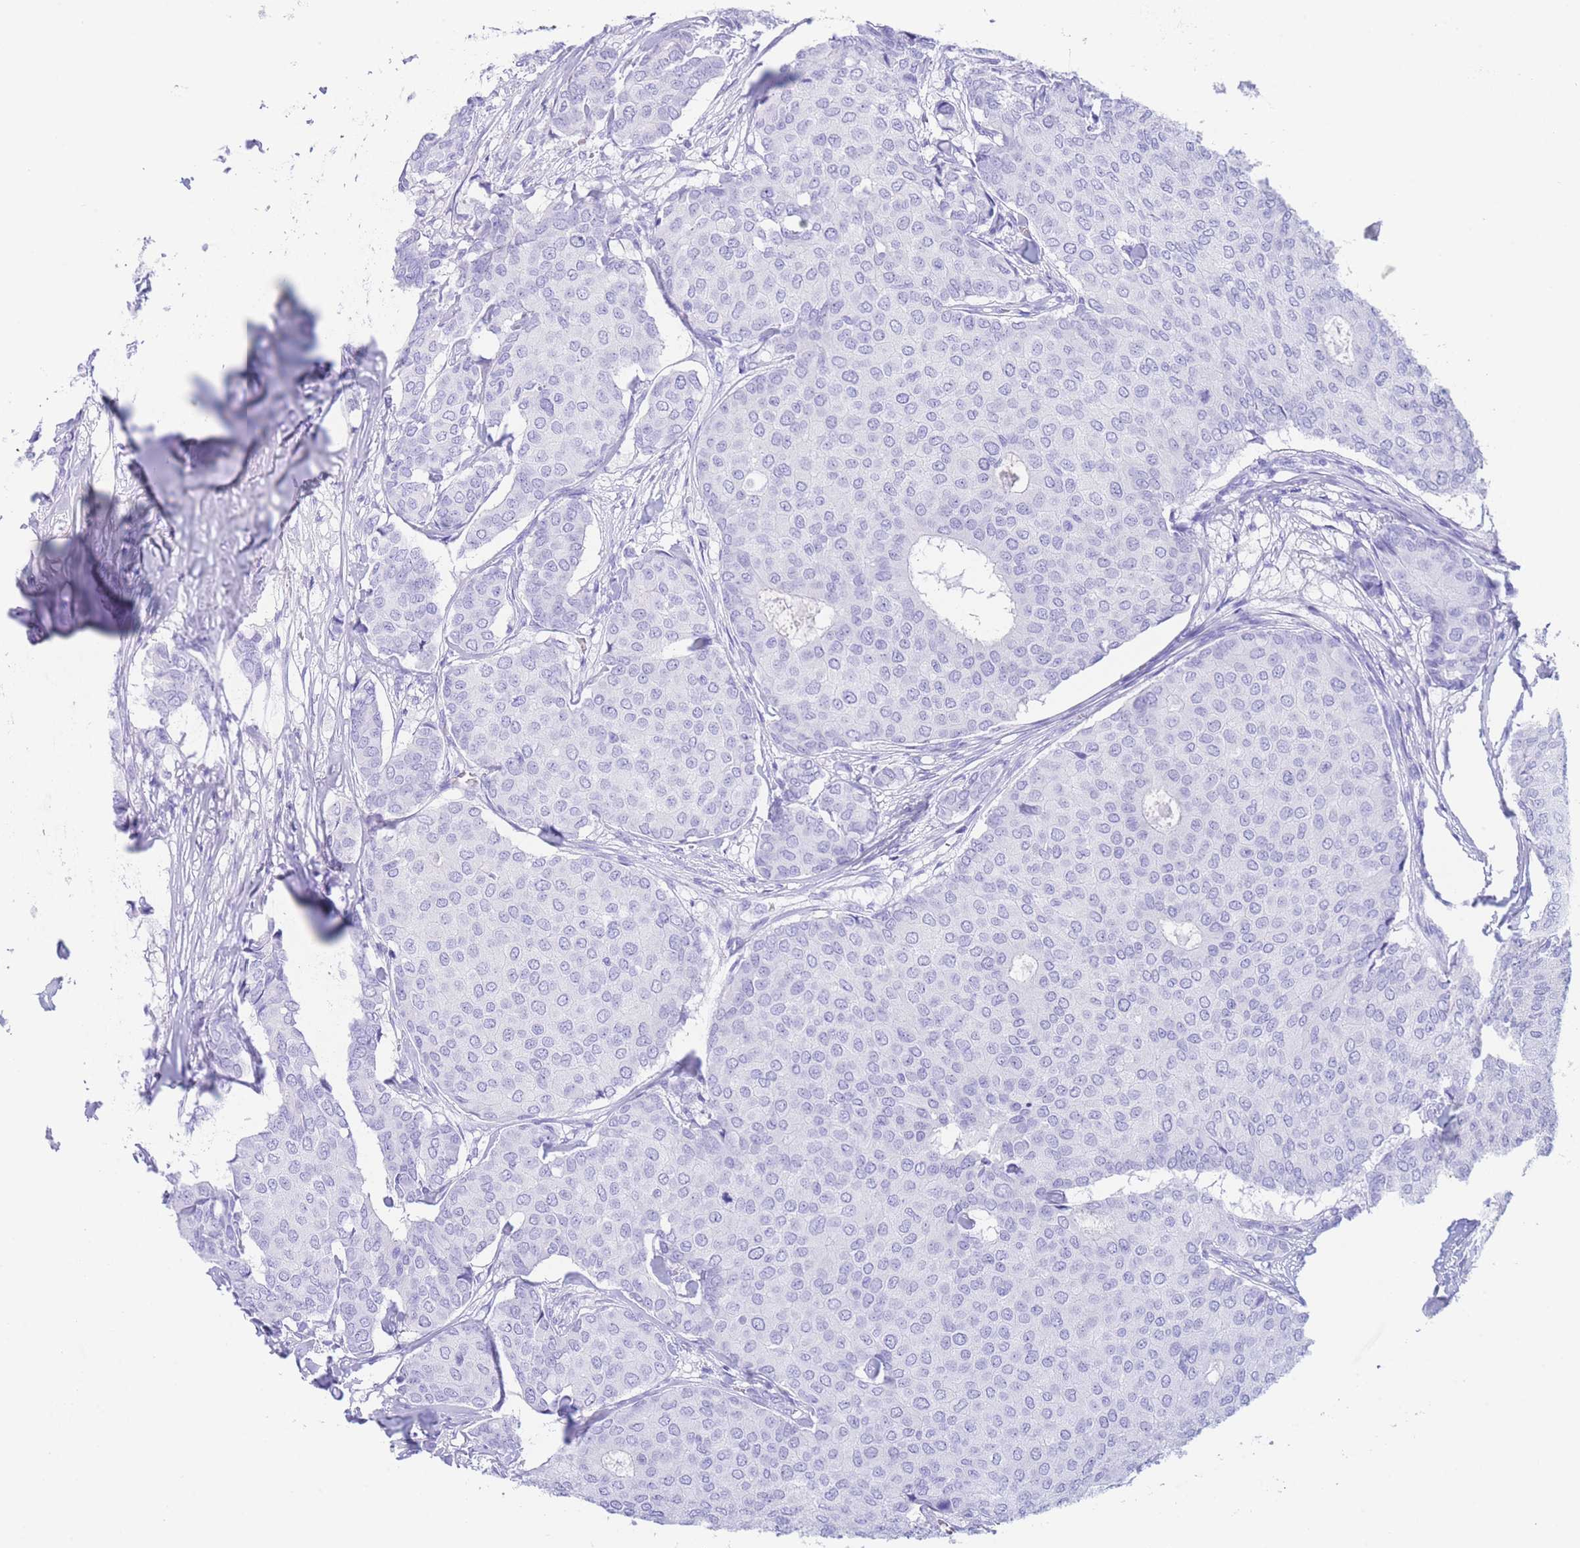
{"staining": {"intensity": "negative", "quantity": "none", "location": "none"}, "tissue": "breast cancer", "cell_type": "Tumor cells", "image_type": "cancer", "snomed": [{"axis": "morphology", "description": "Duct carcinoma"}, {"axis": "topography", "description": "Breast"}], "caption": "Immunohistochemical staining of human breast cancer (intraductal carcinoma) exhibits no significant staining in tumor cells.", "gene": "SLCO1B3", "patient": {"sex": "female", "age": 75}}